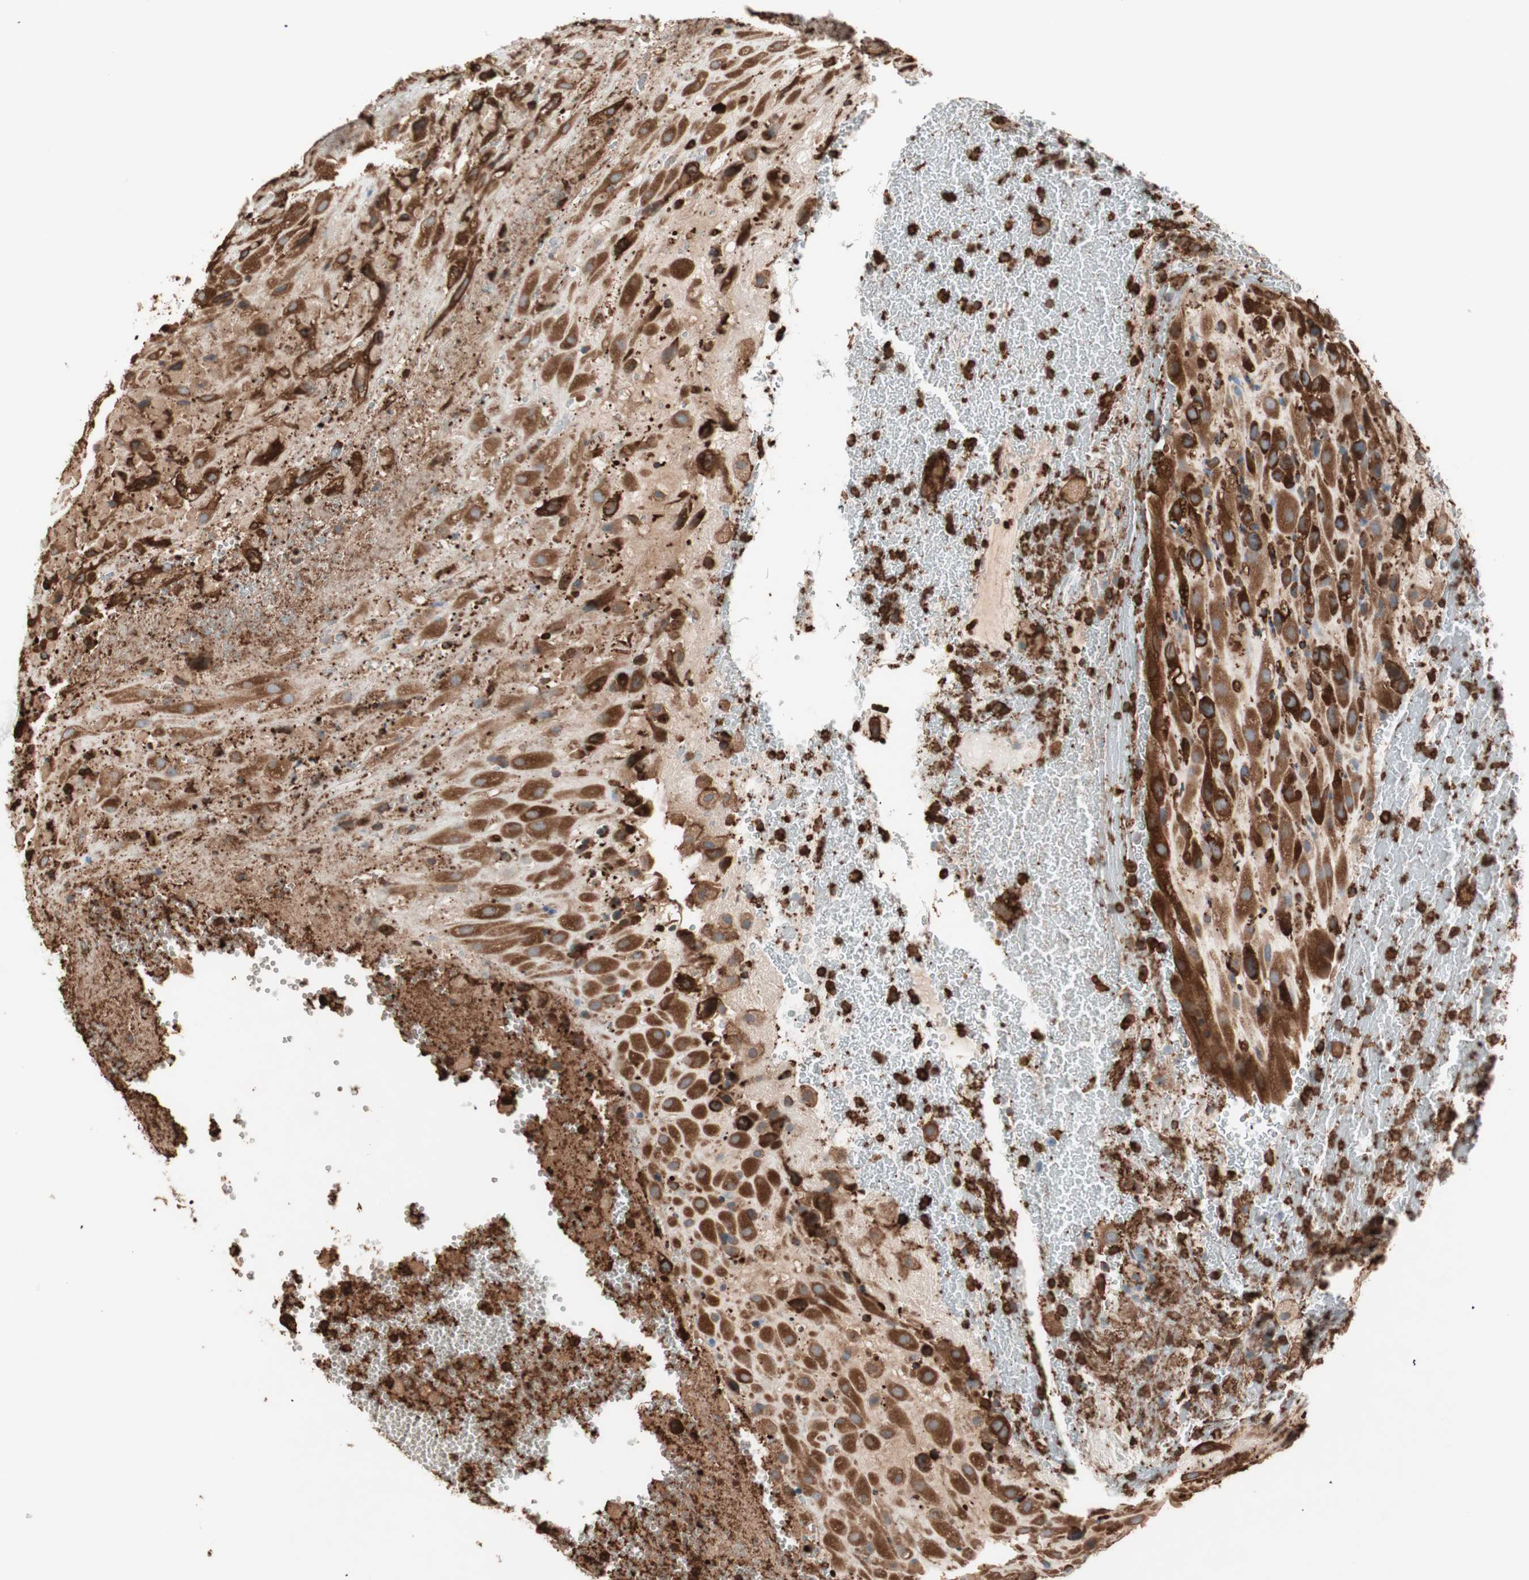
{"staining": {"intensity": "strong", "quantity": ">75%", "location": "cytoplasmic/membranous"}, "tissue": "placenta", "cell_type": "Decidual cells", "image_type": "normal", "snomed": [{"axis": "morphology", "description": "Normal tissue, NOS"}, {"axis": "topography", "description": "Placenta"}], "caption": "Immunohistochemistry (IHC) (DAB (3,3'-diaminobenzidine)) staining of benign human placenta shows strong cytoplasmic/membranous protein staining in approximately >75% of decidual cells.", "gene": "TCP11L1", "patient": {"sex": "female", "age": 19}}